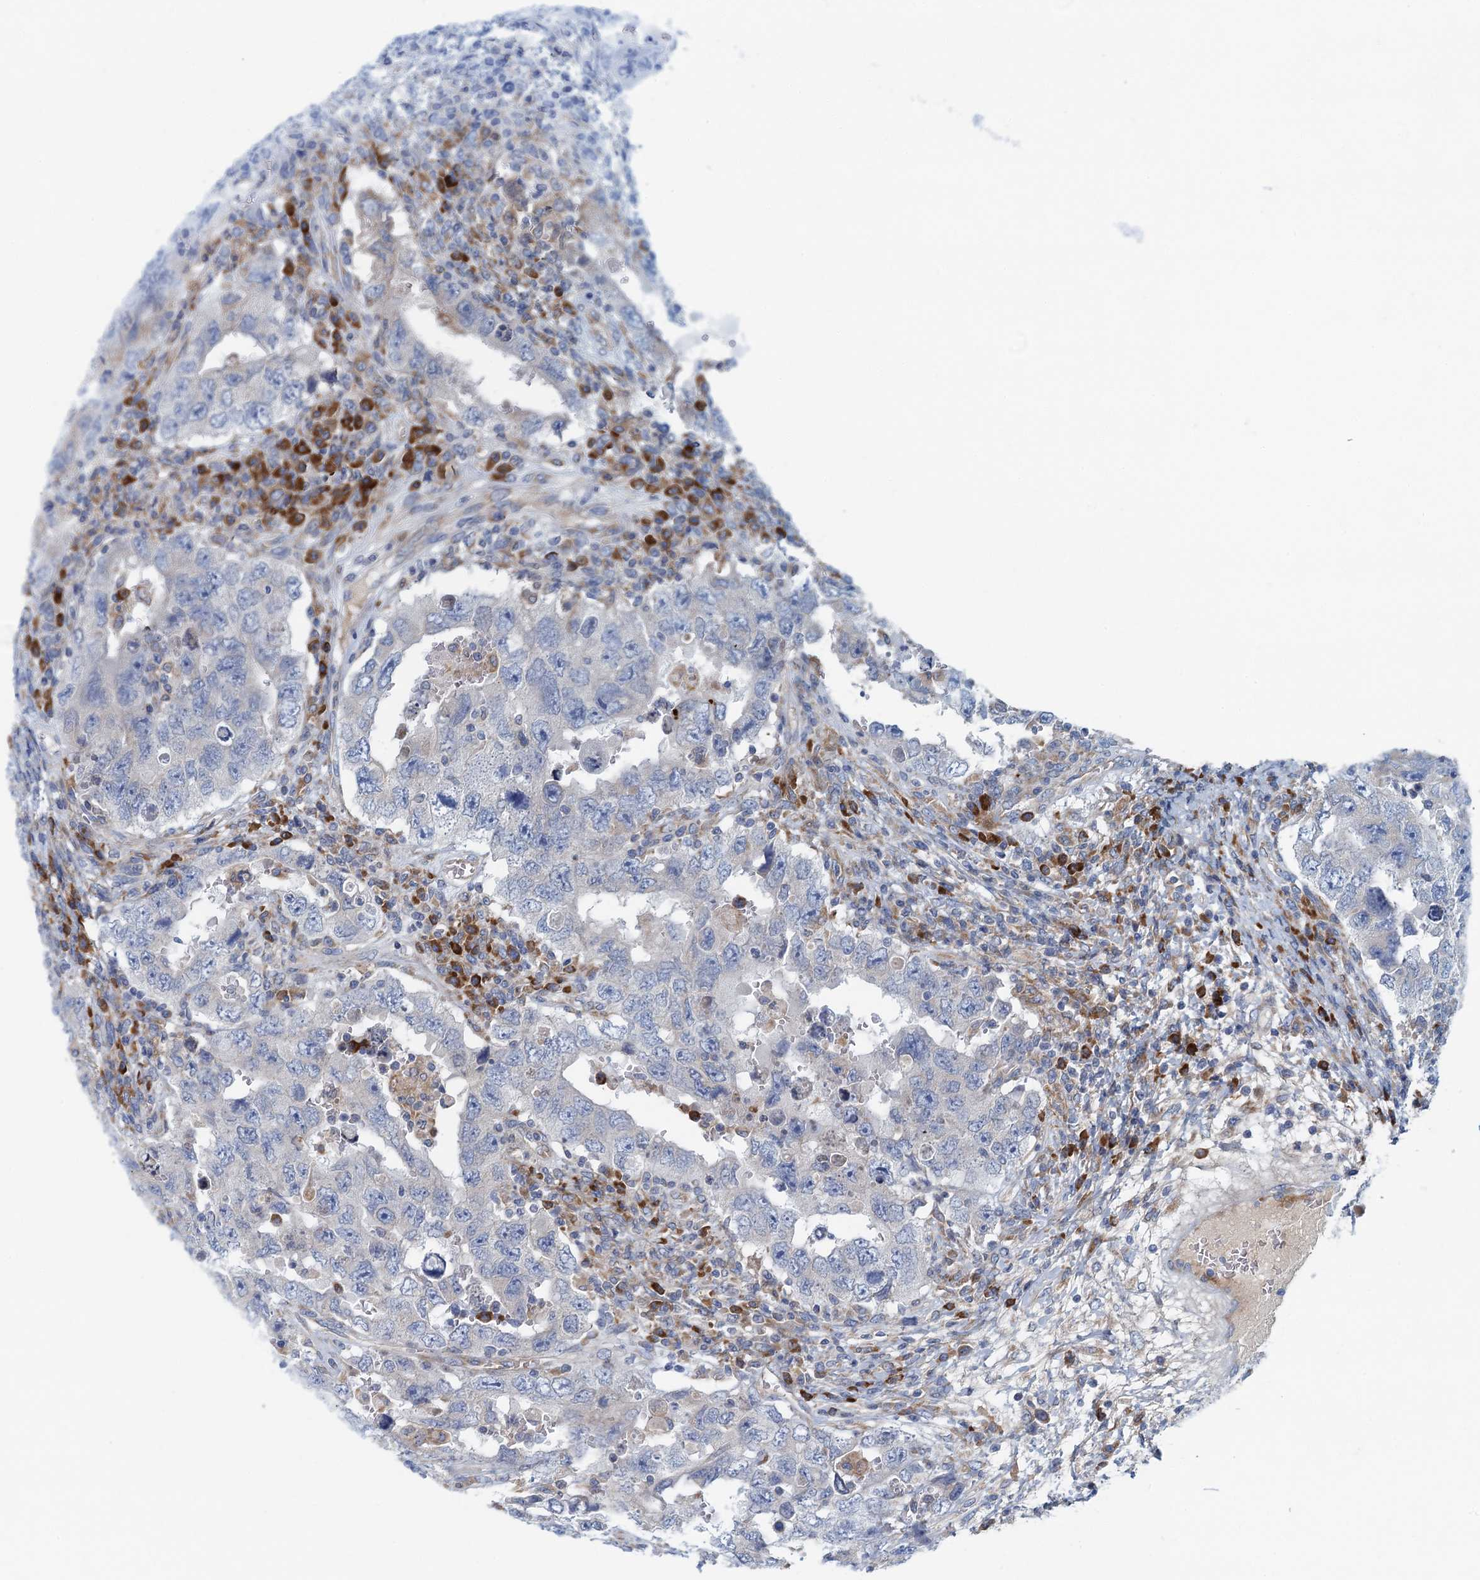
{"staining": {"intensity": "negative", "quantity": "none", "location": "none"}, "tissue": "testis cancer", "cell_type": "Tumor cells", "image_type": "cancer", "snomed": [{"axis": "morphology", "description": "Carcinoma, Embryonal, NOS"}, {"axis": "topography", "description": "Testis"}], "caption": "The image exhibits no significant positivity in tumor cells of testis embryonal carcinoma. (Stains: DAB (3,3'-diaminobenzidine) IHC with hematoxylin counter stain, Microscopy: brightfield microscopy at high magnification).", "gene": "MYDGF", "patient": {"sex": "male", "age": 26}}